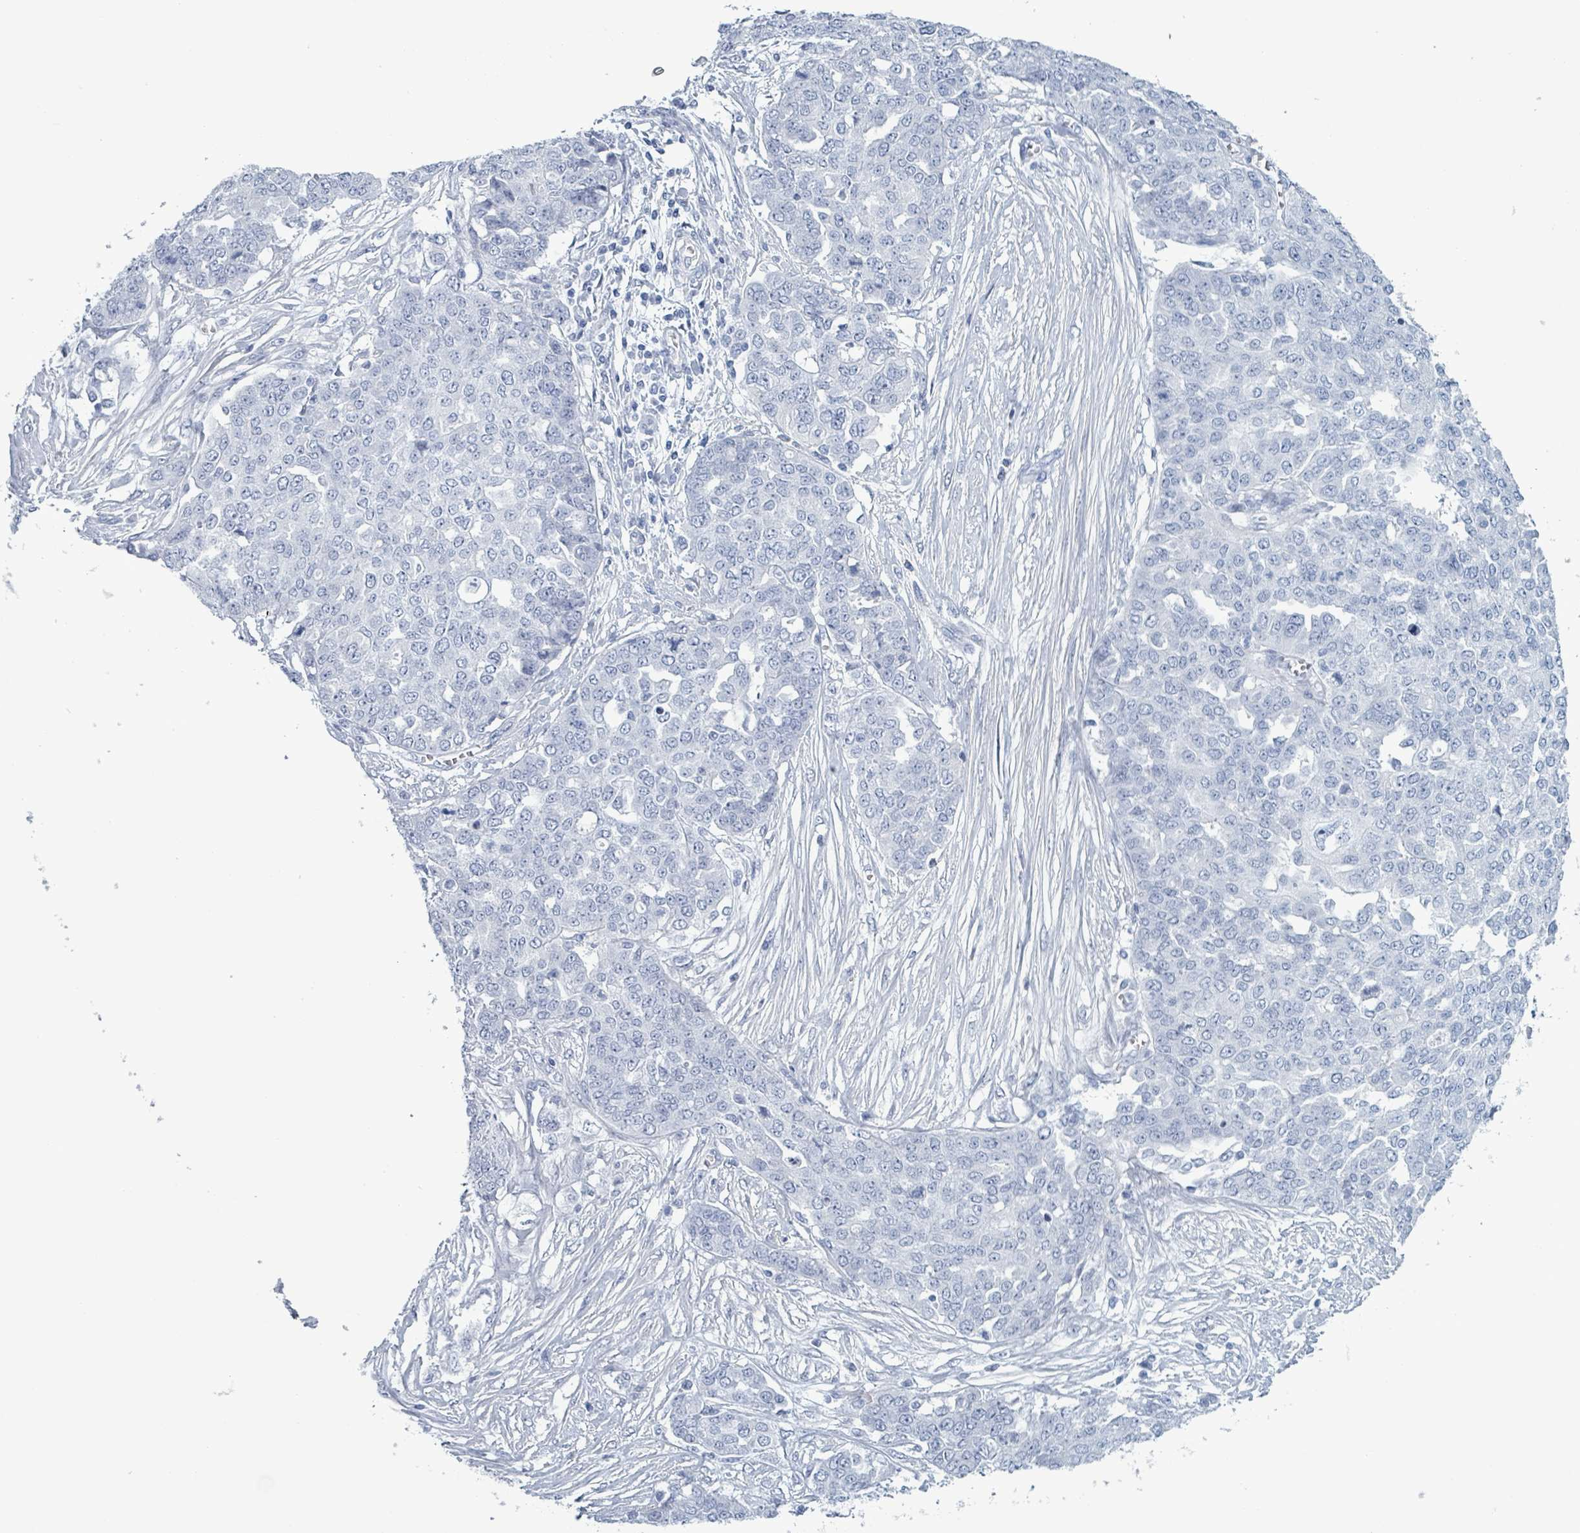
{"staining": {"intensity": "negative", "quantity": "none", "location": "none"}, "tissue": "ovarian cancer", "cell_type": "Tumor cells", "image_type": "cancer", "snomed": [{"axis": "morphology", "description": "Cystadenocarcinoma, serous, NOS"}, {"axis": "topography", "description": "Soft tissue"}, {"axis": "topography", "description": "Ovary"}], "caption": "Protein analysis of ovarian serous cystadenocarcinoma shows no significant positivity in tumor cells.", "gene": "ZNF771", "patient": {"sex": "female", "age": 57}}